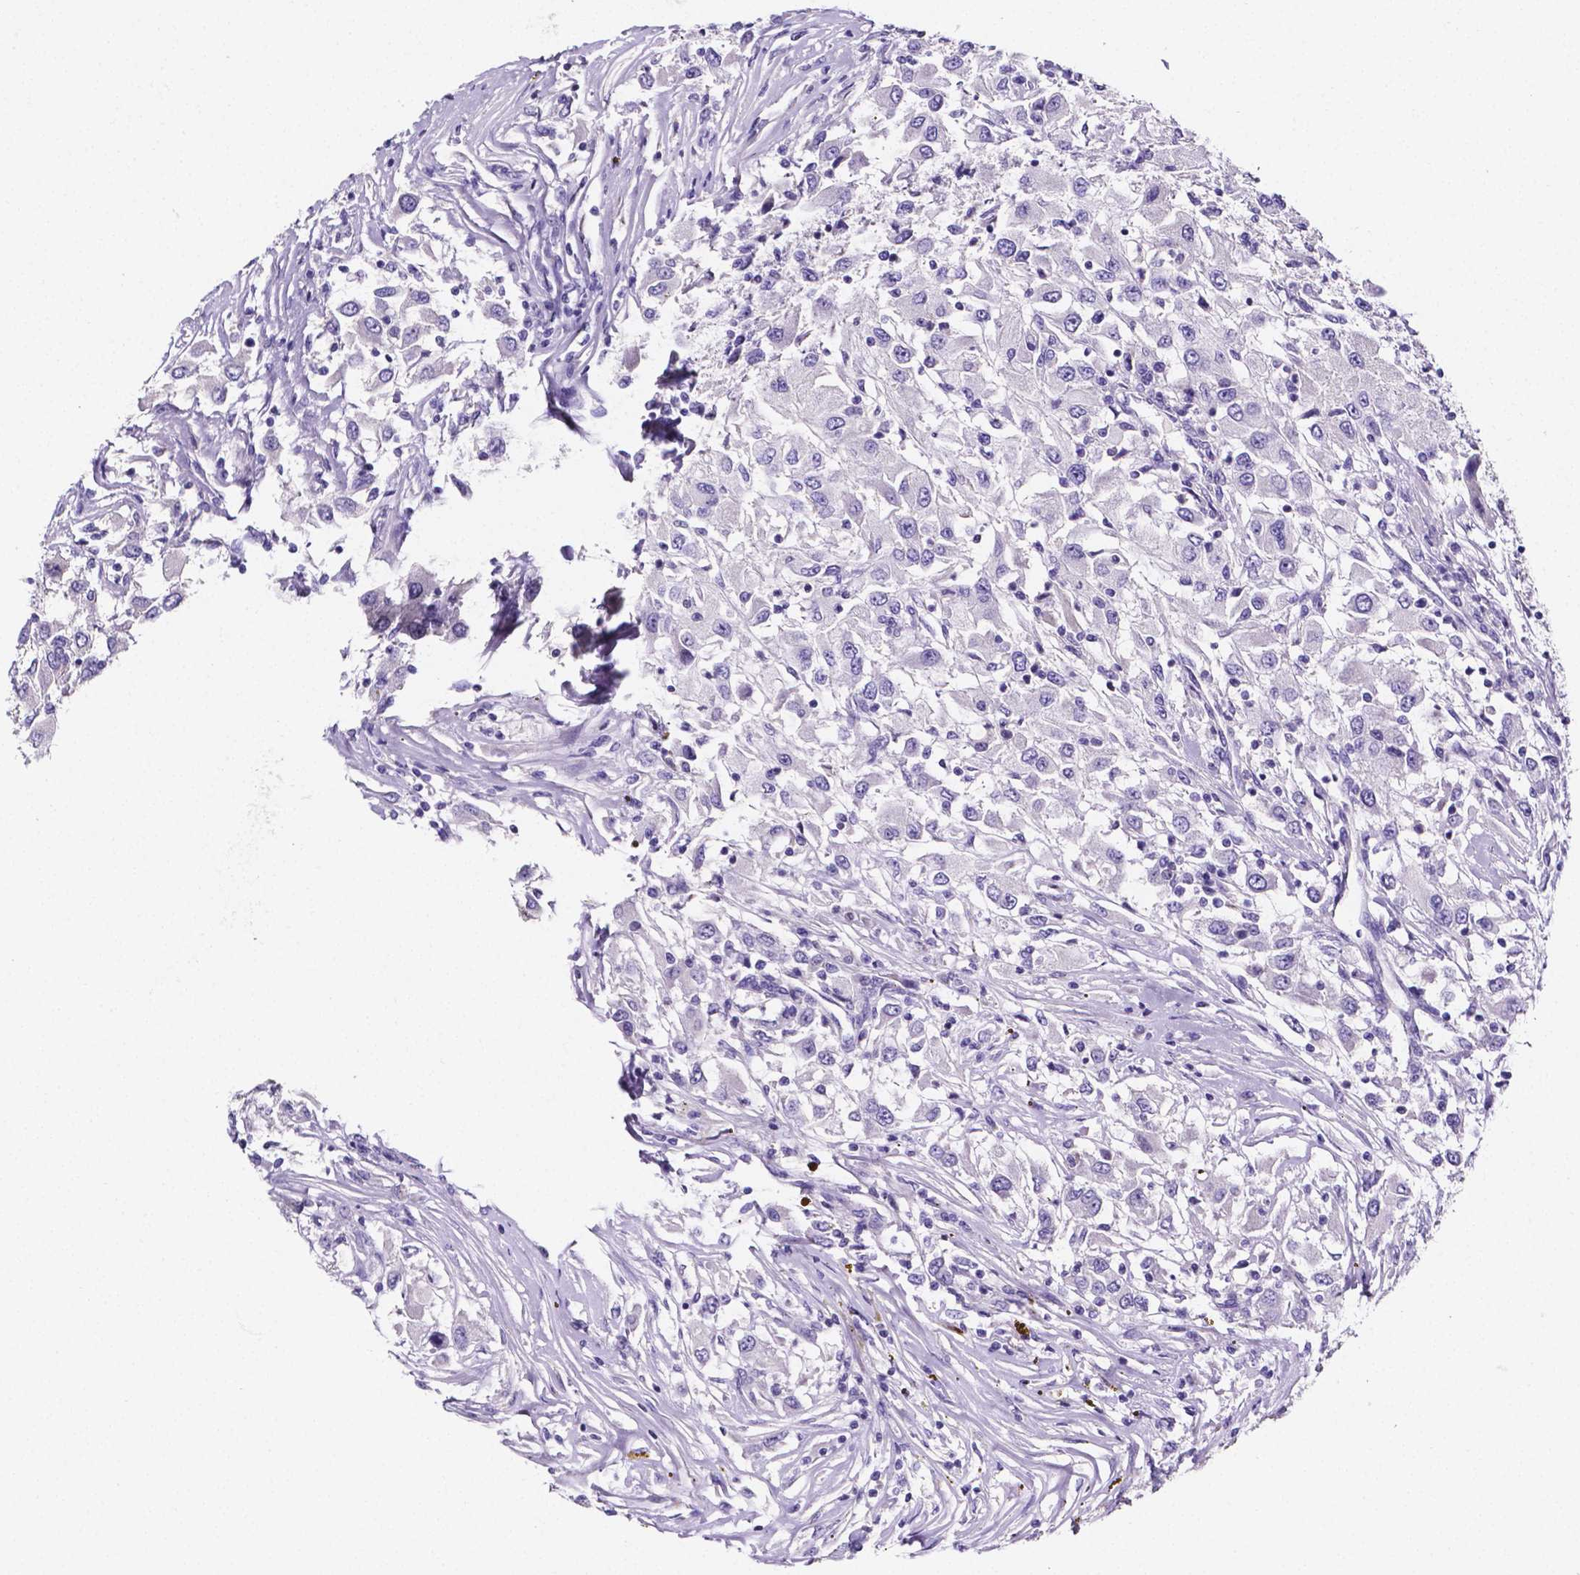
{"staining": {"intensity": "negative", "quantity": "none", "location": "none"}, "tissue": "renal cancer", "cell_type": "Tumor cells", "image_type": "cancer", "snomed": [{"axis": "morphology", "description": "Adenocarcinoma, NOS"}, {"axis": "topography", "description": "Kidney"}], "caption": "This is an immunohistochemistry image of human renal cancer (adenocarcinoma). There is no expression in tumor cells.", "gene": "NRGN", "patient": {"sex": "female", "age": 67}}